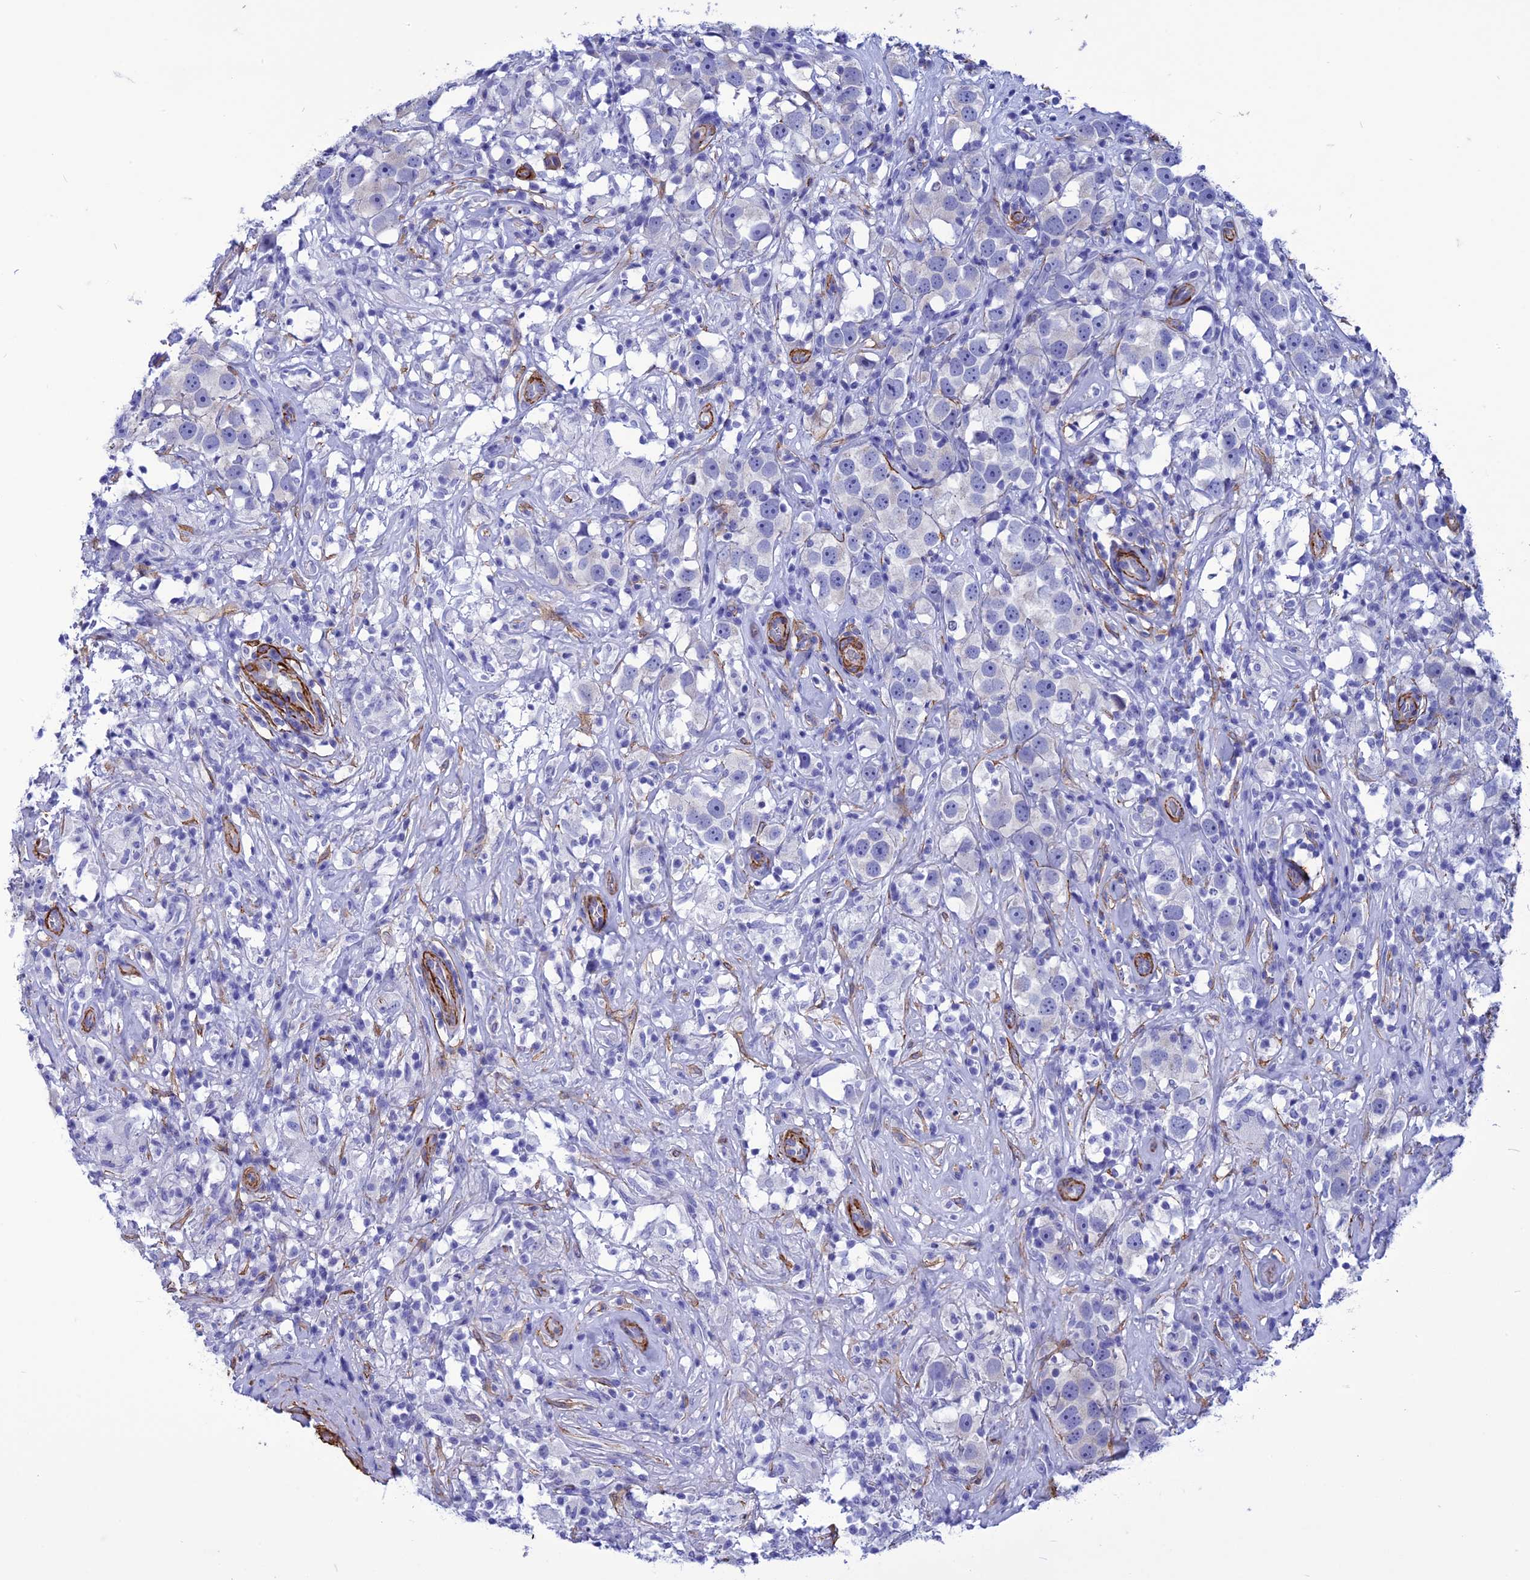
{"staining": {"intensity": "negative", "quantity": "none", "location": "none"}, "tissue": "testis cancer", "cell_type": "Tumor cells", "image_type": "cancer", "snomed": [{"axis": "morphology", "description": "Seminoma, NOS"}, {"axis": "topography", "description": "Testis"}], "caption": "Immunohistochemical staining of testis cancer (seminoma) displays no significant staining in tumor cells.", "gene": "NKD1", "patient": {"sex": "male", "age": 49}}